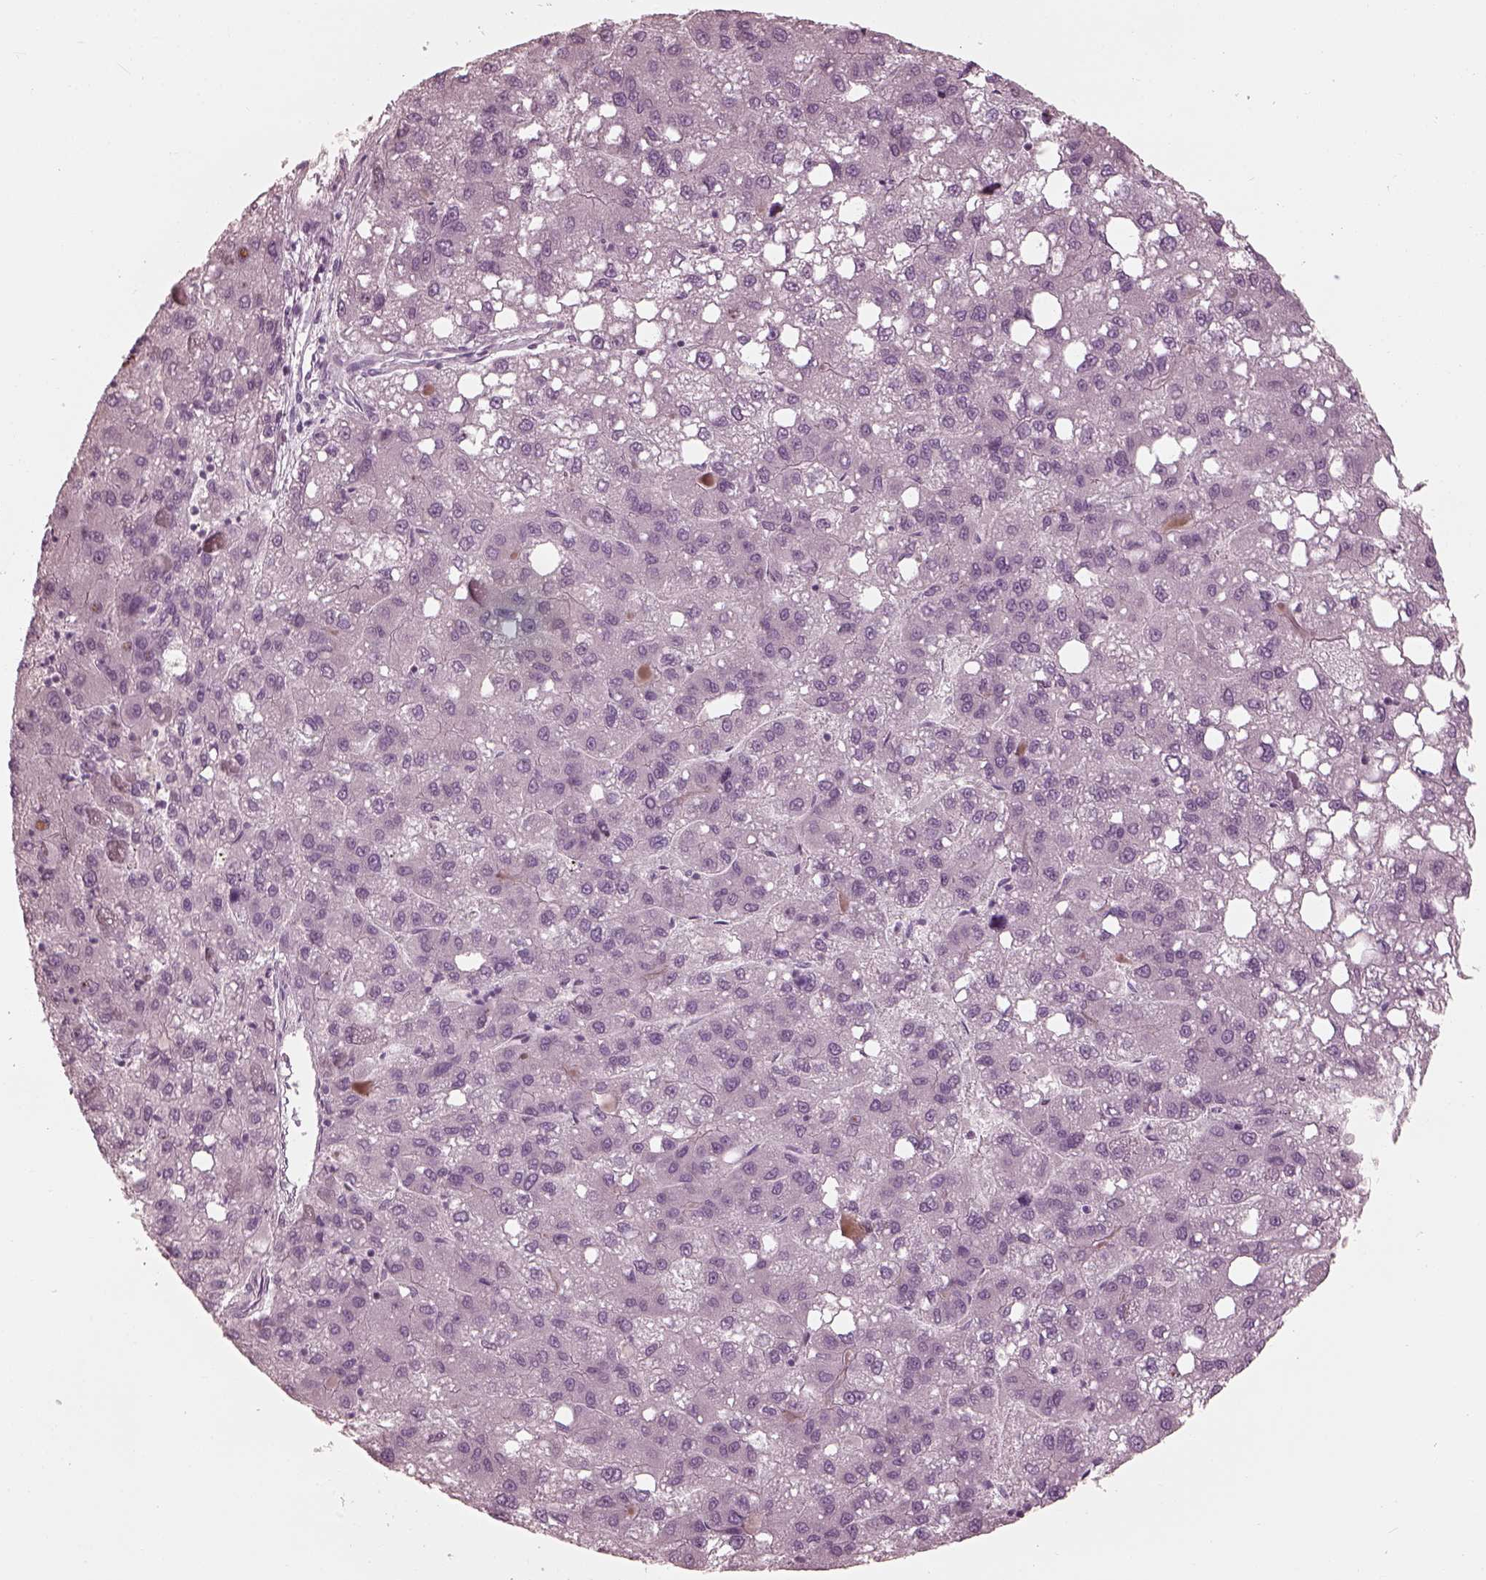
{"staining": {"intensity": "negative", "quantity": "none", "location": "none"}, "tissue": "liver cancer", "cell_type": "Tumor cells", "image_type": "cancer", "snomed": [{"axis": "morphology", "description": "Carcinoma, Hepatocellular, NOS"}, {"axis": "topography", "description": "Liver"}], "caption": "Tumor cells are negative for brown protein staining in liver cancer.", "gene": "SAXO2", "patient": {"sex": "female", "age": 82}}